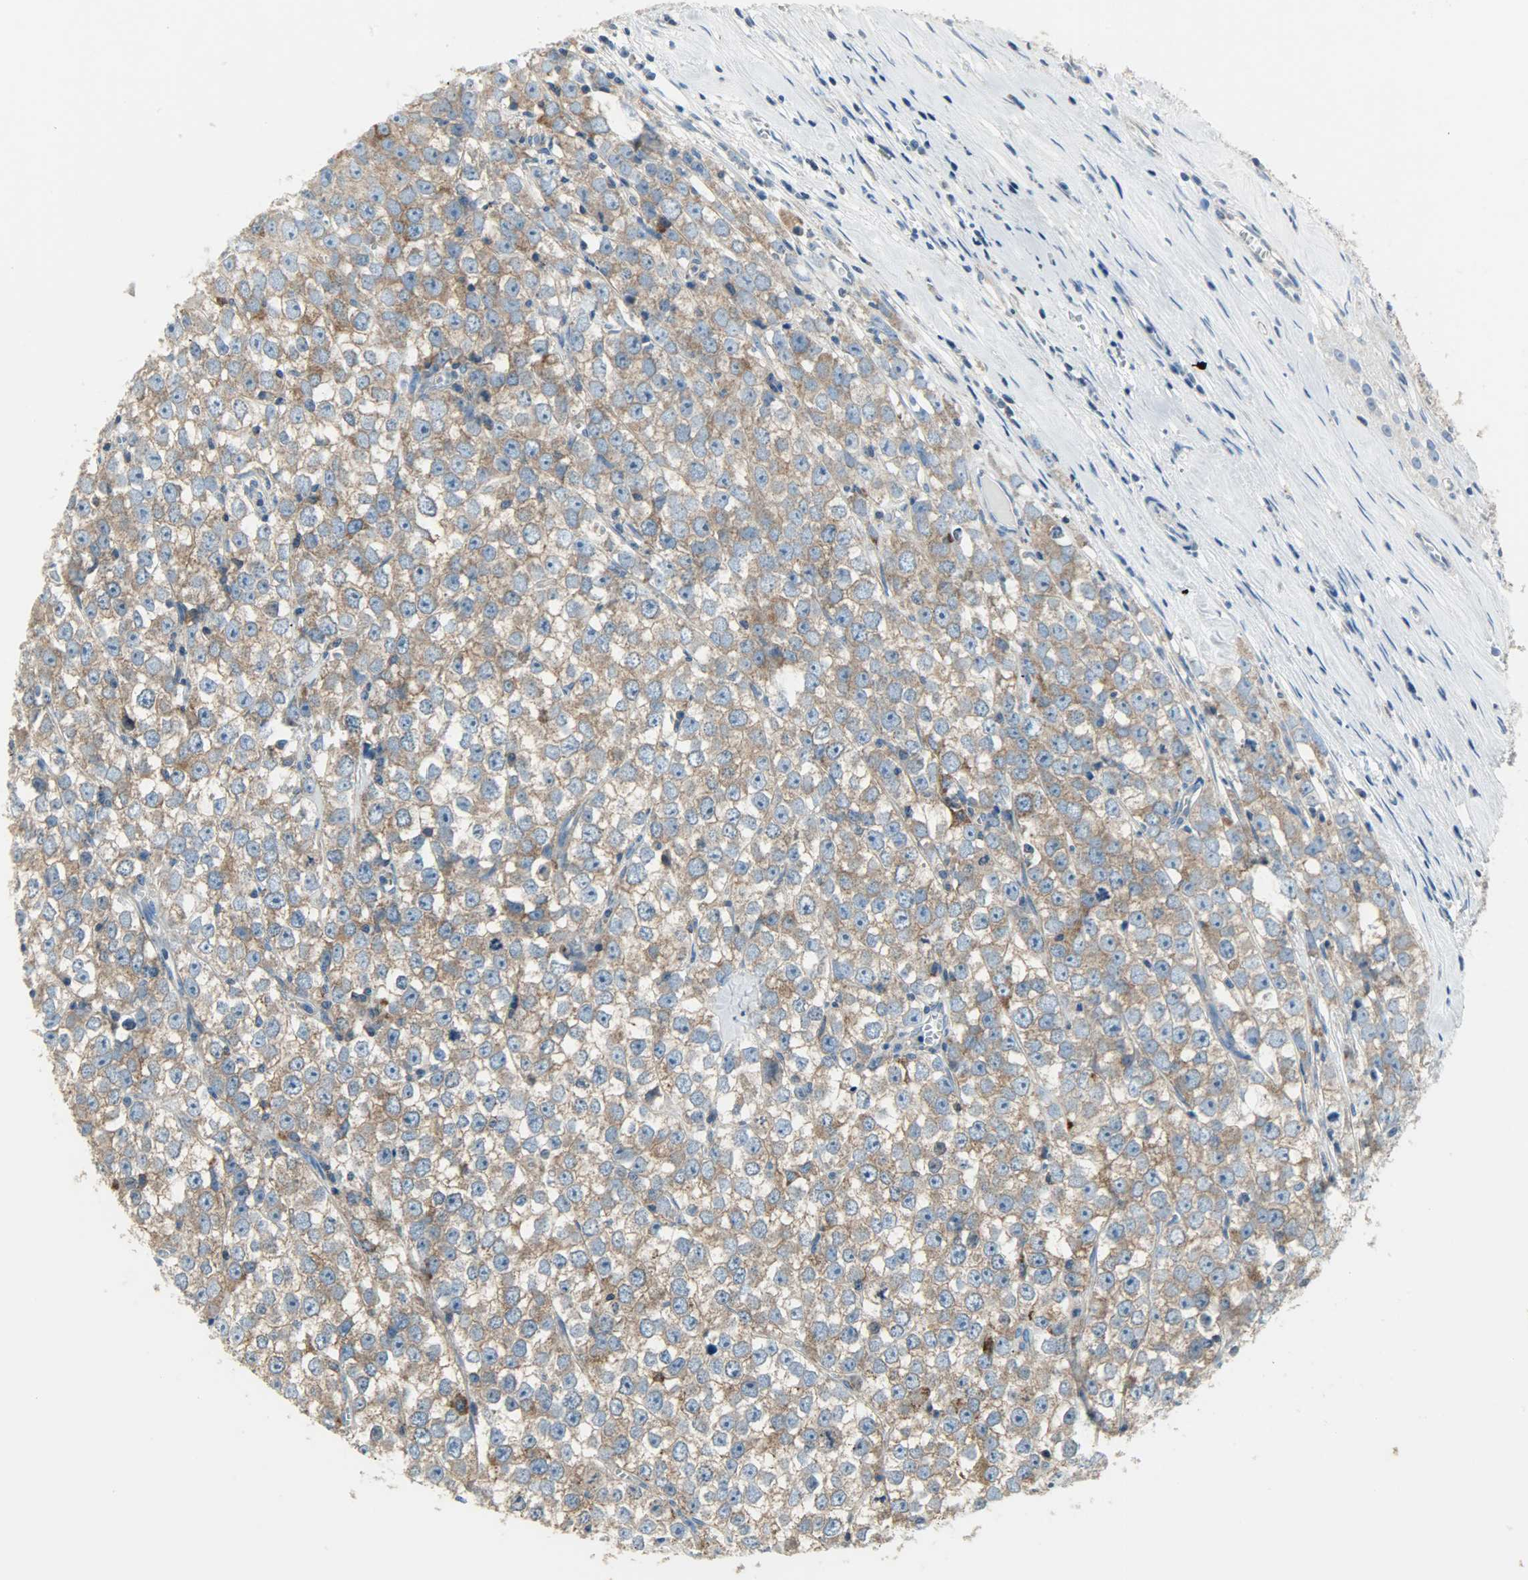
{"staining": {"intensity": "moderate", "quantity": ">75%", "location": "cytoplasmic/membranous"}, "tissue": "testis cancer", "cell_type": "Tumor cells", "image_type": "cancer", "snomed": [{"axis": "morphology", "description": "Seminoma, NOS"}, {"axis": "morphology", "description": "Carcinoma, Embryonal, NOS"}, {"axis": "topography", "description": "Testis"}], "caption": "Immunohistochemical staining of human testis seminoma shows moderate cytoplasmic/membranous protein expression in approximately >75% of tumor cells. Using DAB (3,3'-diaminobenzidine) (brown) and hematoxylin (blue) stains, captured at high magnification using brightfield microscopy.", "gene": "DNAJA4", "patient": {"sex": "male", "age": 52}}